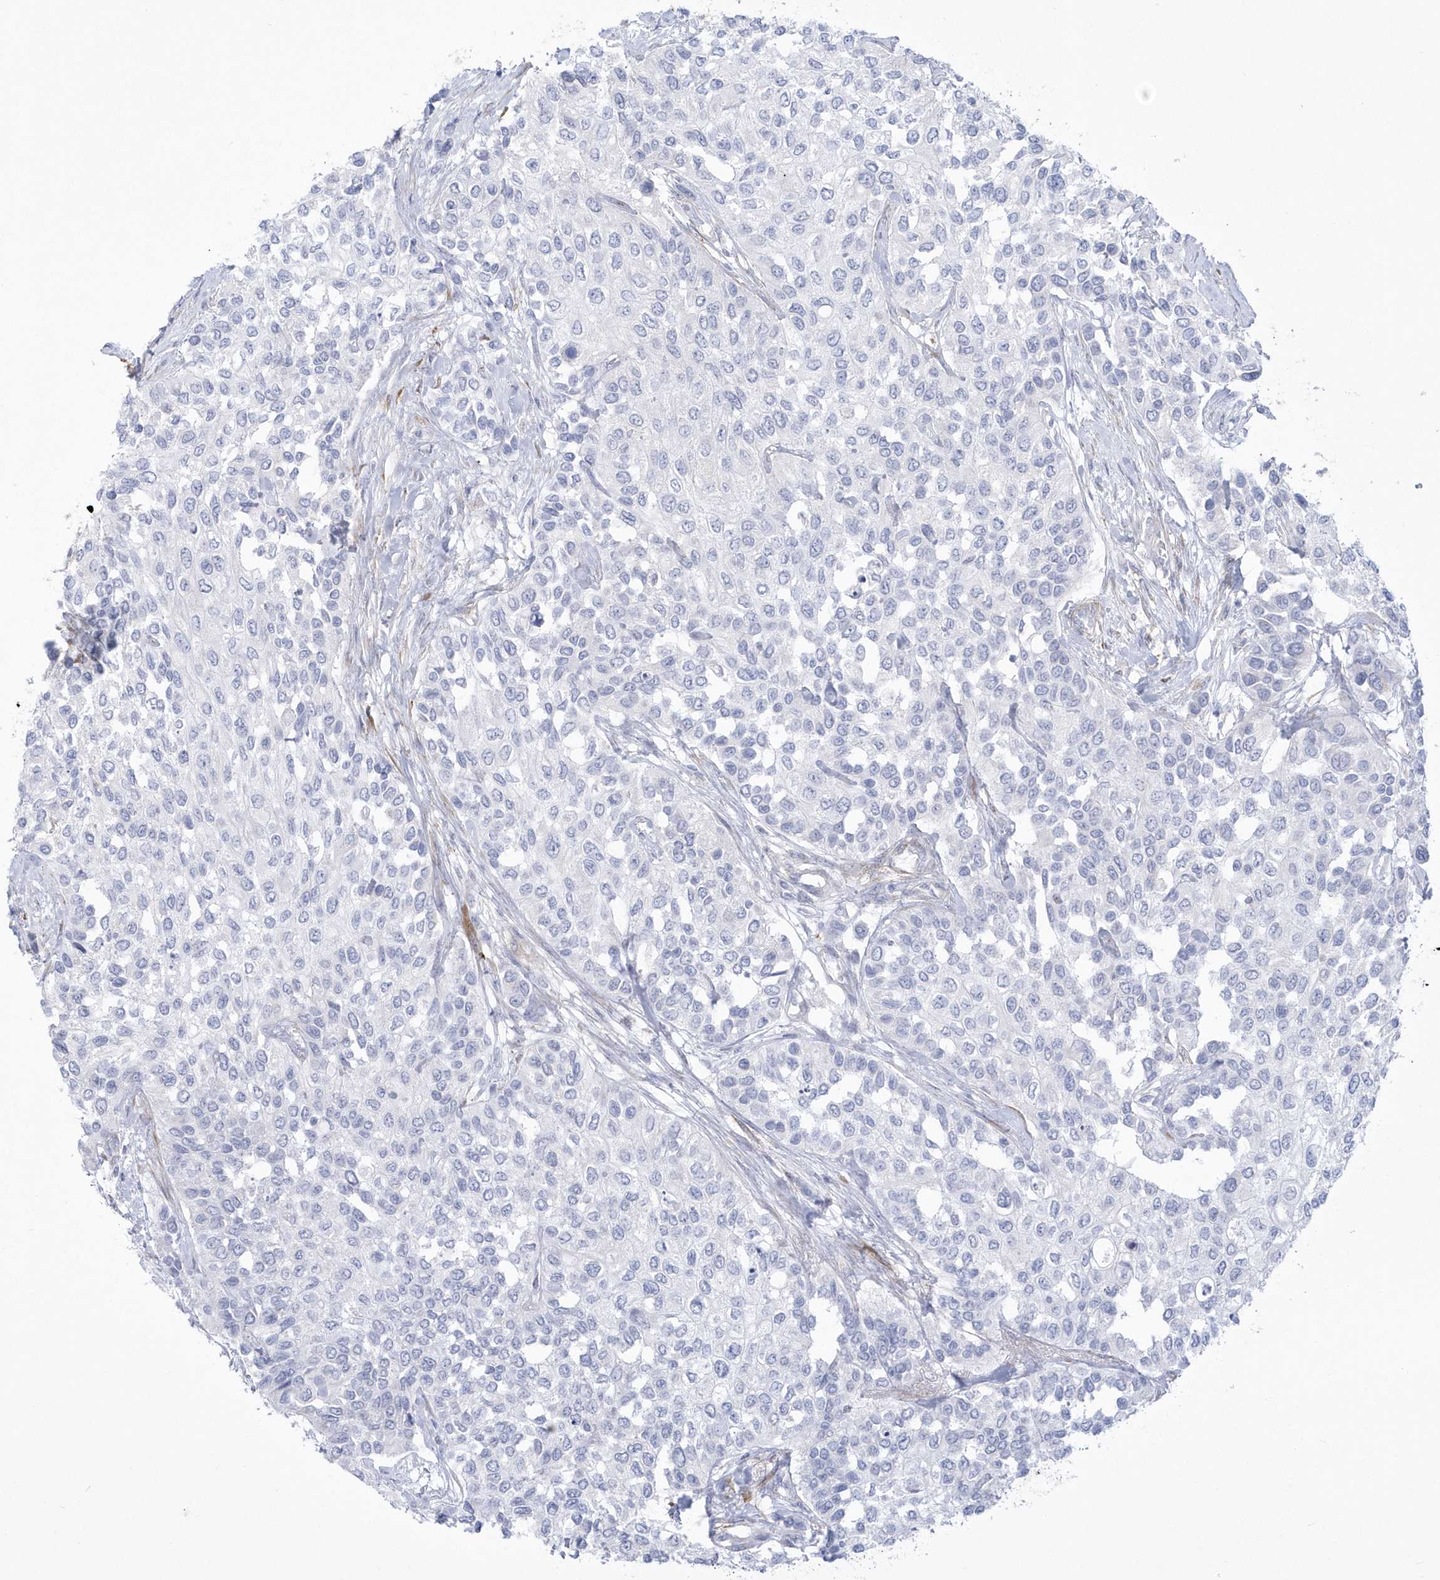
{"staining": {"intensity": "negative", "quantity": "none", "location": "none"}, "tissue": "urothelial cancer", "cell_type": "Tumor cells", "image_type": "cancer", "snomed": [{"axis": "morphology", "description": "Normal tissue, NOS"}, {"axis": "morphology", "description": "Urothelial carcinoma, High grade"}, {"axis": "topography", "description": "Vascular tissue"}, {"axis": "topography", "description": "Urinary bladder"}], "caption": "High magnification brightfield microscopy of urothelial carcinoma (high-grade) stained with DAB (brown) and counterstained with hematoxylin (blue): tumor cells show no significant positivity.", "gene": "WDR27", "patient": {"sex": "female", "age": 56}}